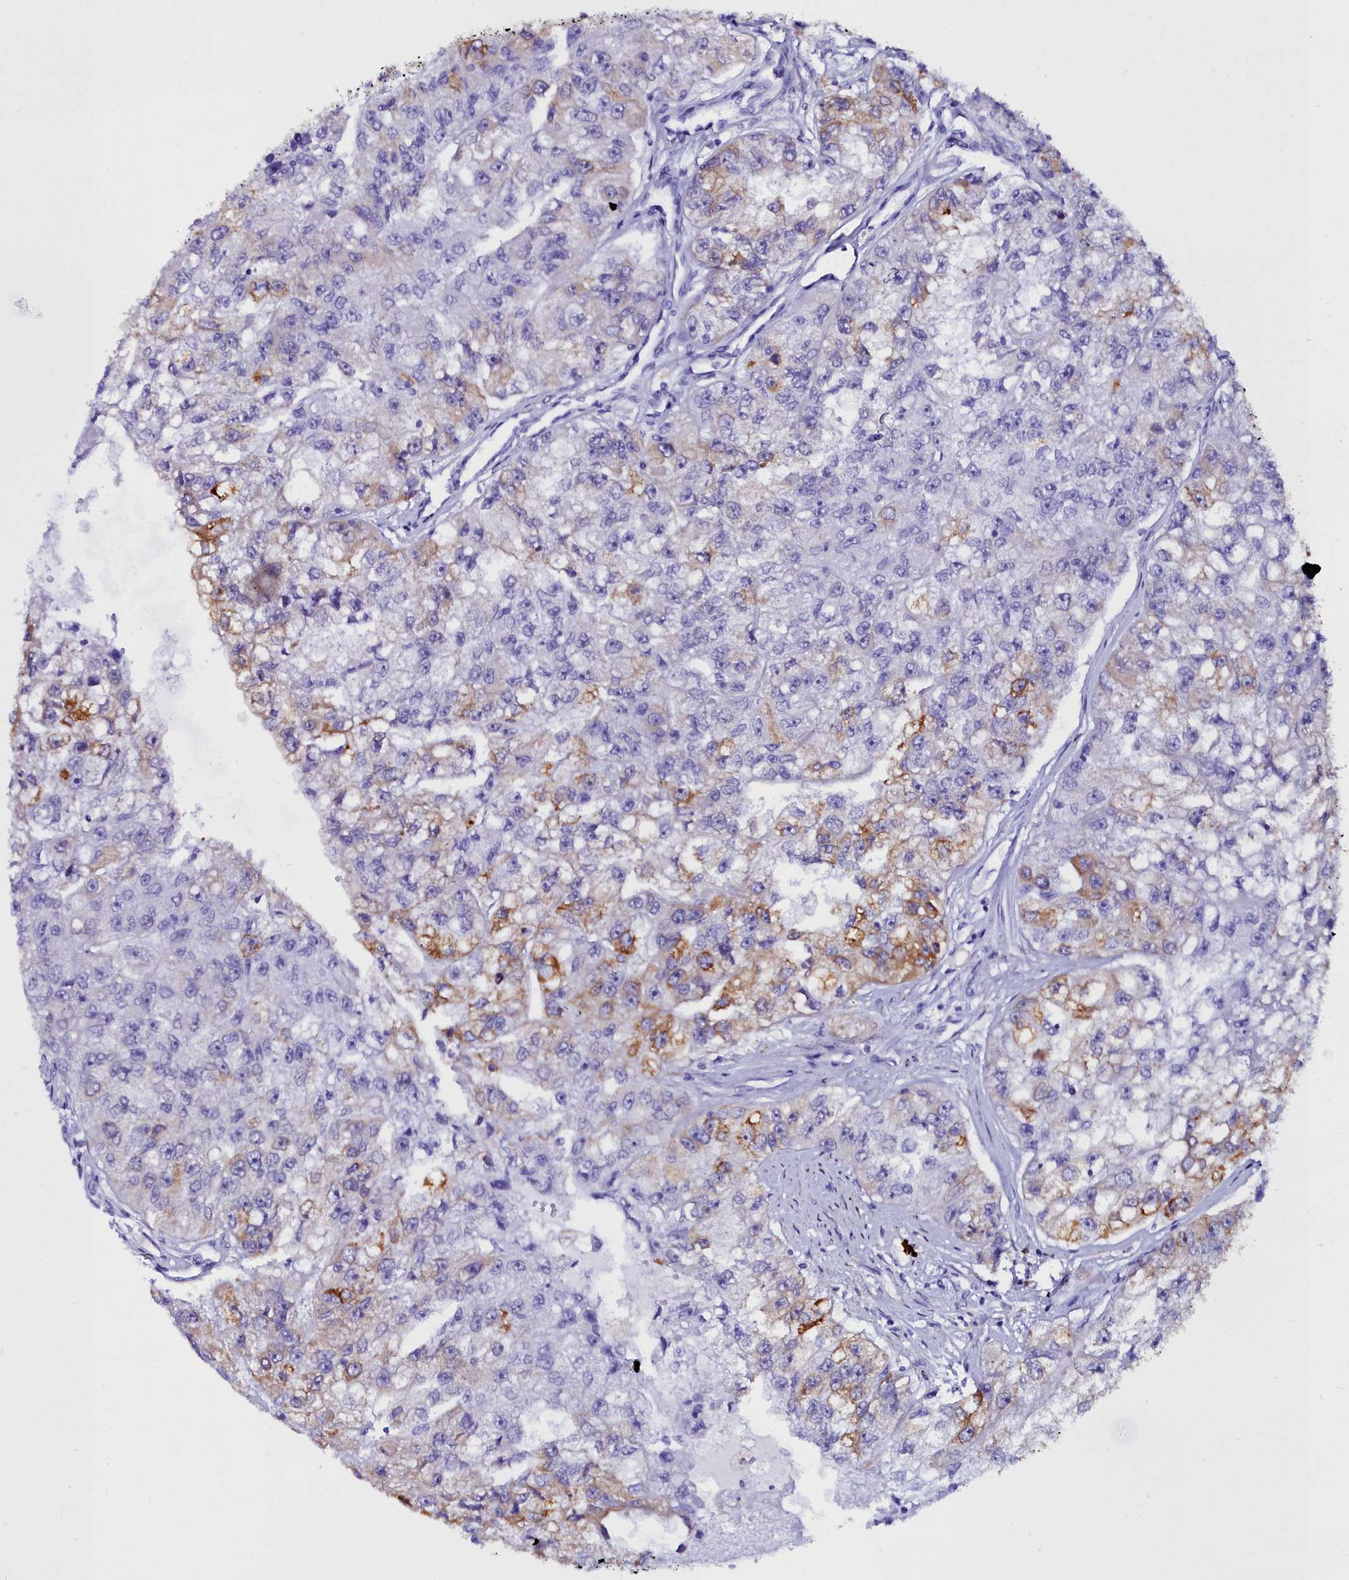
{"staining": {"intensity": "moderate", "quantity": "<25%", "location": "cytoplasmic/membranous"}, "tissue": "renal cancer", "cell_type": "Tumor cells", "image_type": "cancer", "snomed": [{"axis": "morphology", "description": "Adenocarcinoma, NOS"}, {"axis": "topography", "description": "Kidney"}], "caption": "This micrograph shows immunohistochemistry (IHC) staining of human renal cancer (adenocarcinoma), with low moderate cytoplasmic/membranous positivity in about <25% of tumor cells.", "gene": "TXNDC5", "patient": {"sex": "male", "age": 63}}